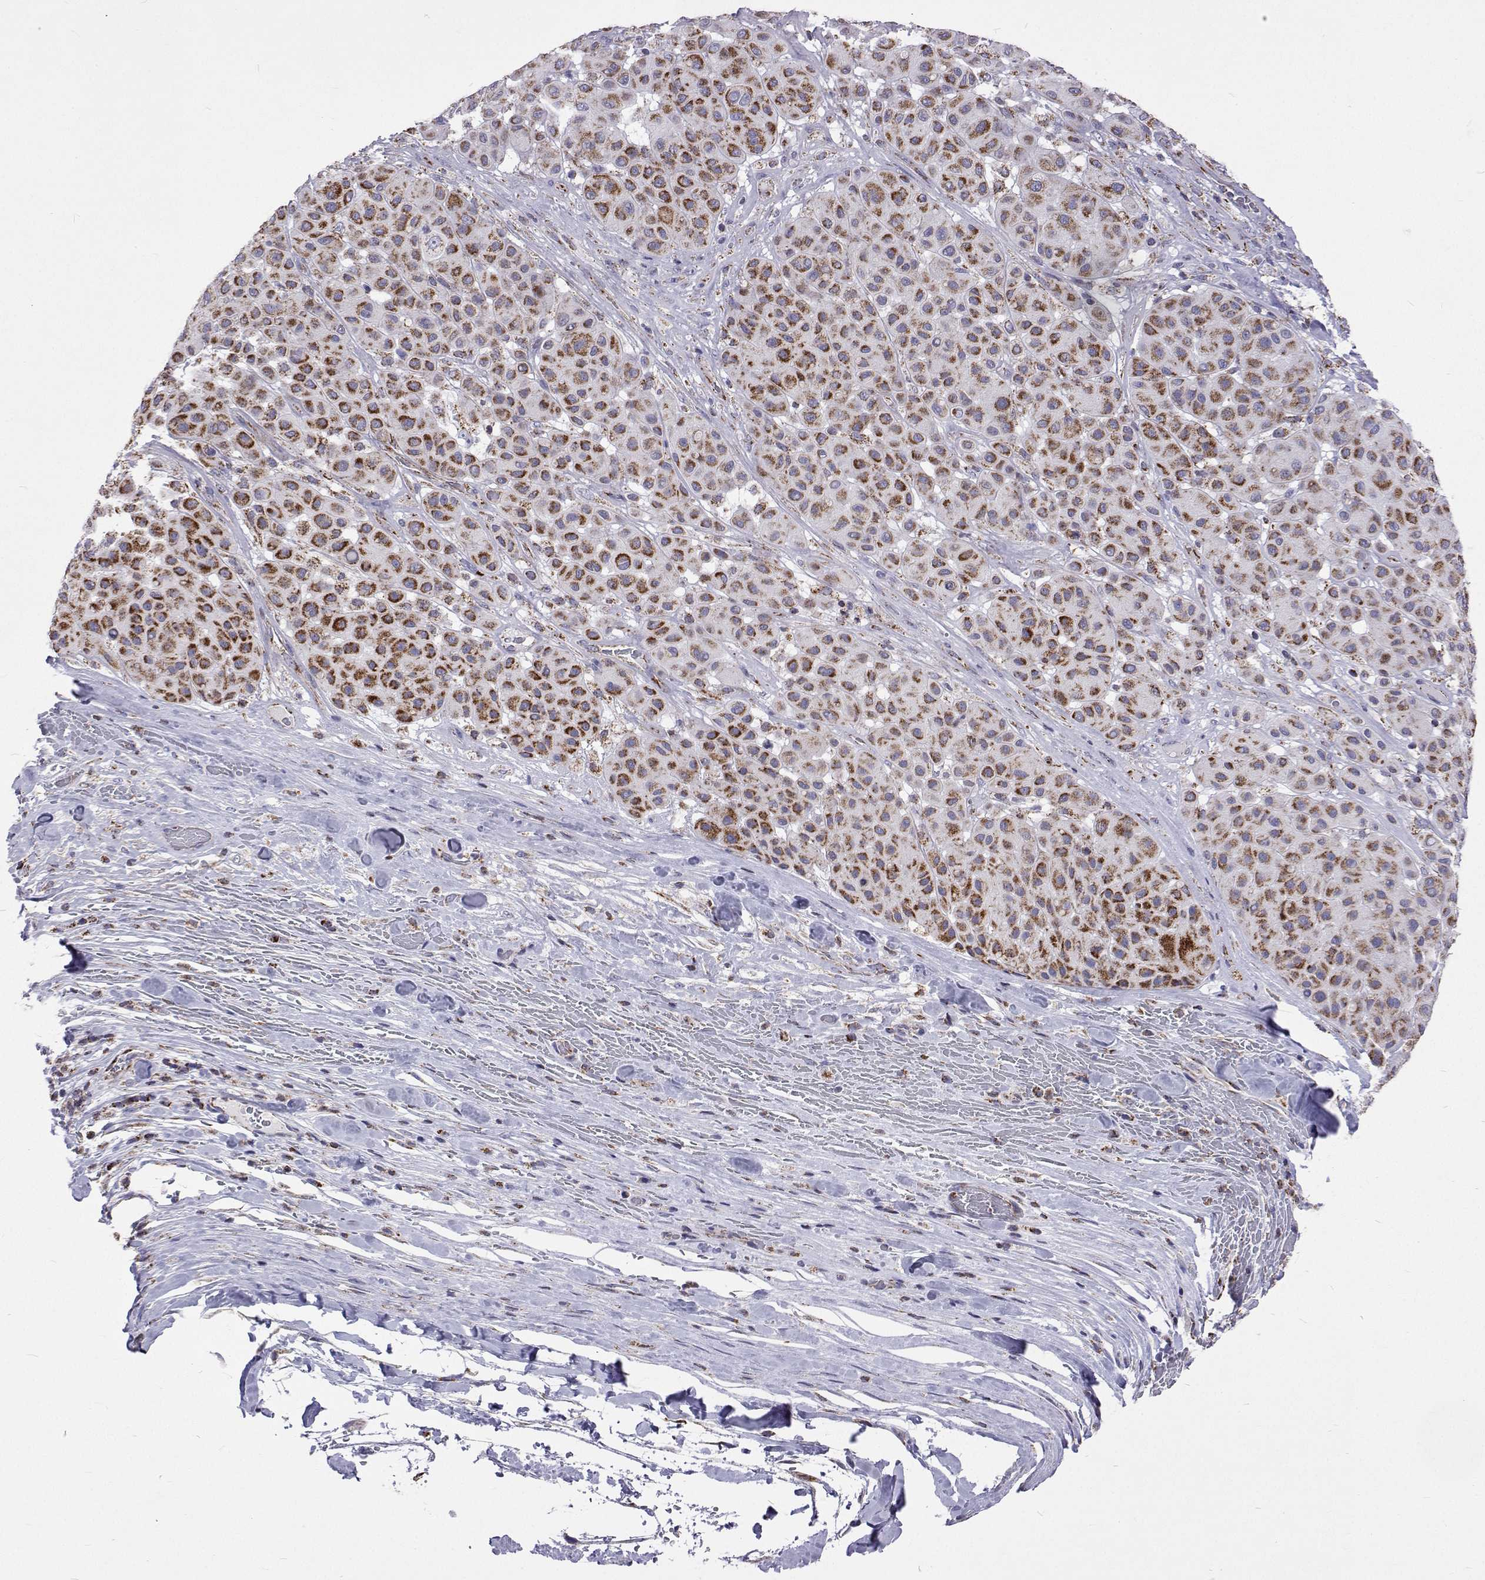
{"staining": {"intensity": "strong", "quantity": ">75%", "location": "cytoplasmic/membranous"}, "tissue": "melanoma", "cell_type": "Tumor cells", "image_type": "cancer", "snomed": [{"axis": "morphology", "description": "Malignant melanoma, Metastatic site"}, {"axis": "topography", "description": "Smooth muscle"}], "caption": "Immunohistochemistry (IHC) of malignant melanoma (metastatic site) shows high levels of strong cytoplasmic/membranous staining in about >75% of tumor cells. (Brightfield microscopy of DAB IHC at high magnification).", "gene": "MCCC2", "patient": {"sex": "male", "age": 41}}